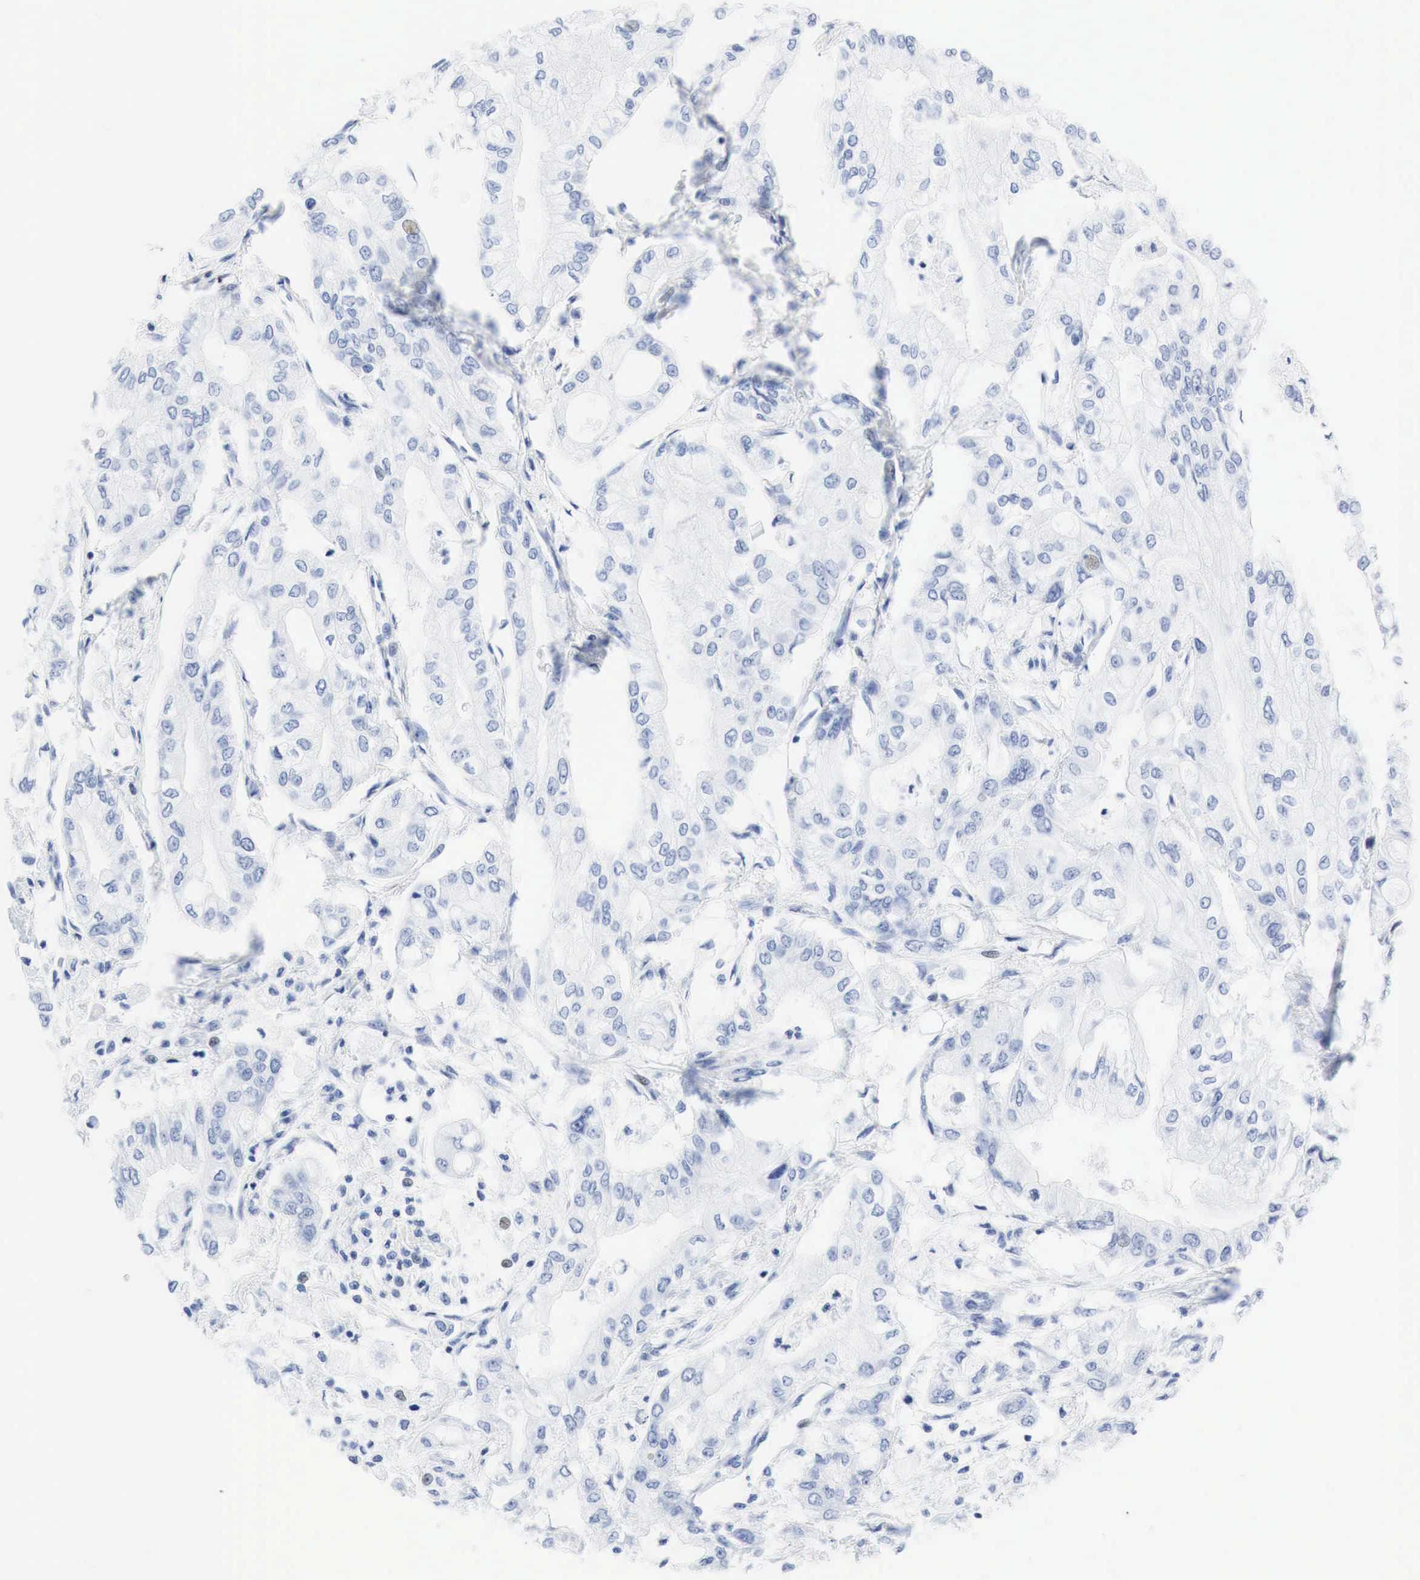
{"staining": {"intensity": "negative", "quantity": "none", "location": "none"}, "tissue": "pancreatic cancer", "cell_type": "Tumor cells", "image_type": "cancer", "snomed": [{"axis": "morphology", "description": "Adenocarcinoma, NOS"}, {"axis": "topography", "description": "Pancreas"}], "caption": "DAB immunohistochemical staining of human adenocarcinoma (pancreatic) demonstrates no significant positivity in tumor cells. Brightfield microscopy of immunohistochemistry (IHC) stained with DAB (brown) and hematoxylin (blue), captured at high magnification.", "gene": "INHA", "patient": {"sex": "male", "age": 79}}